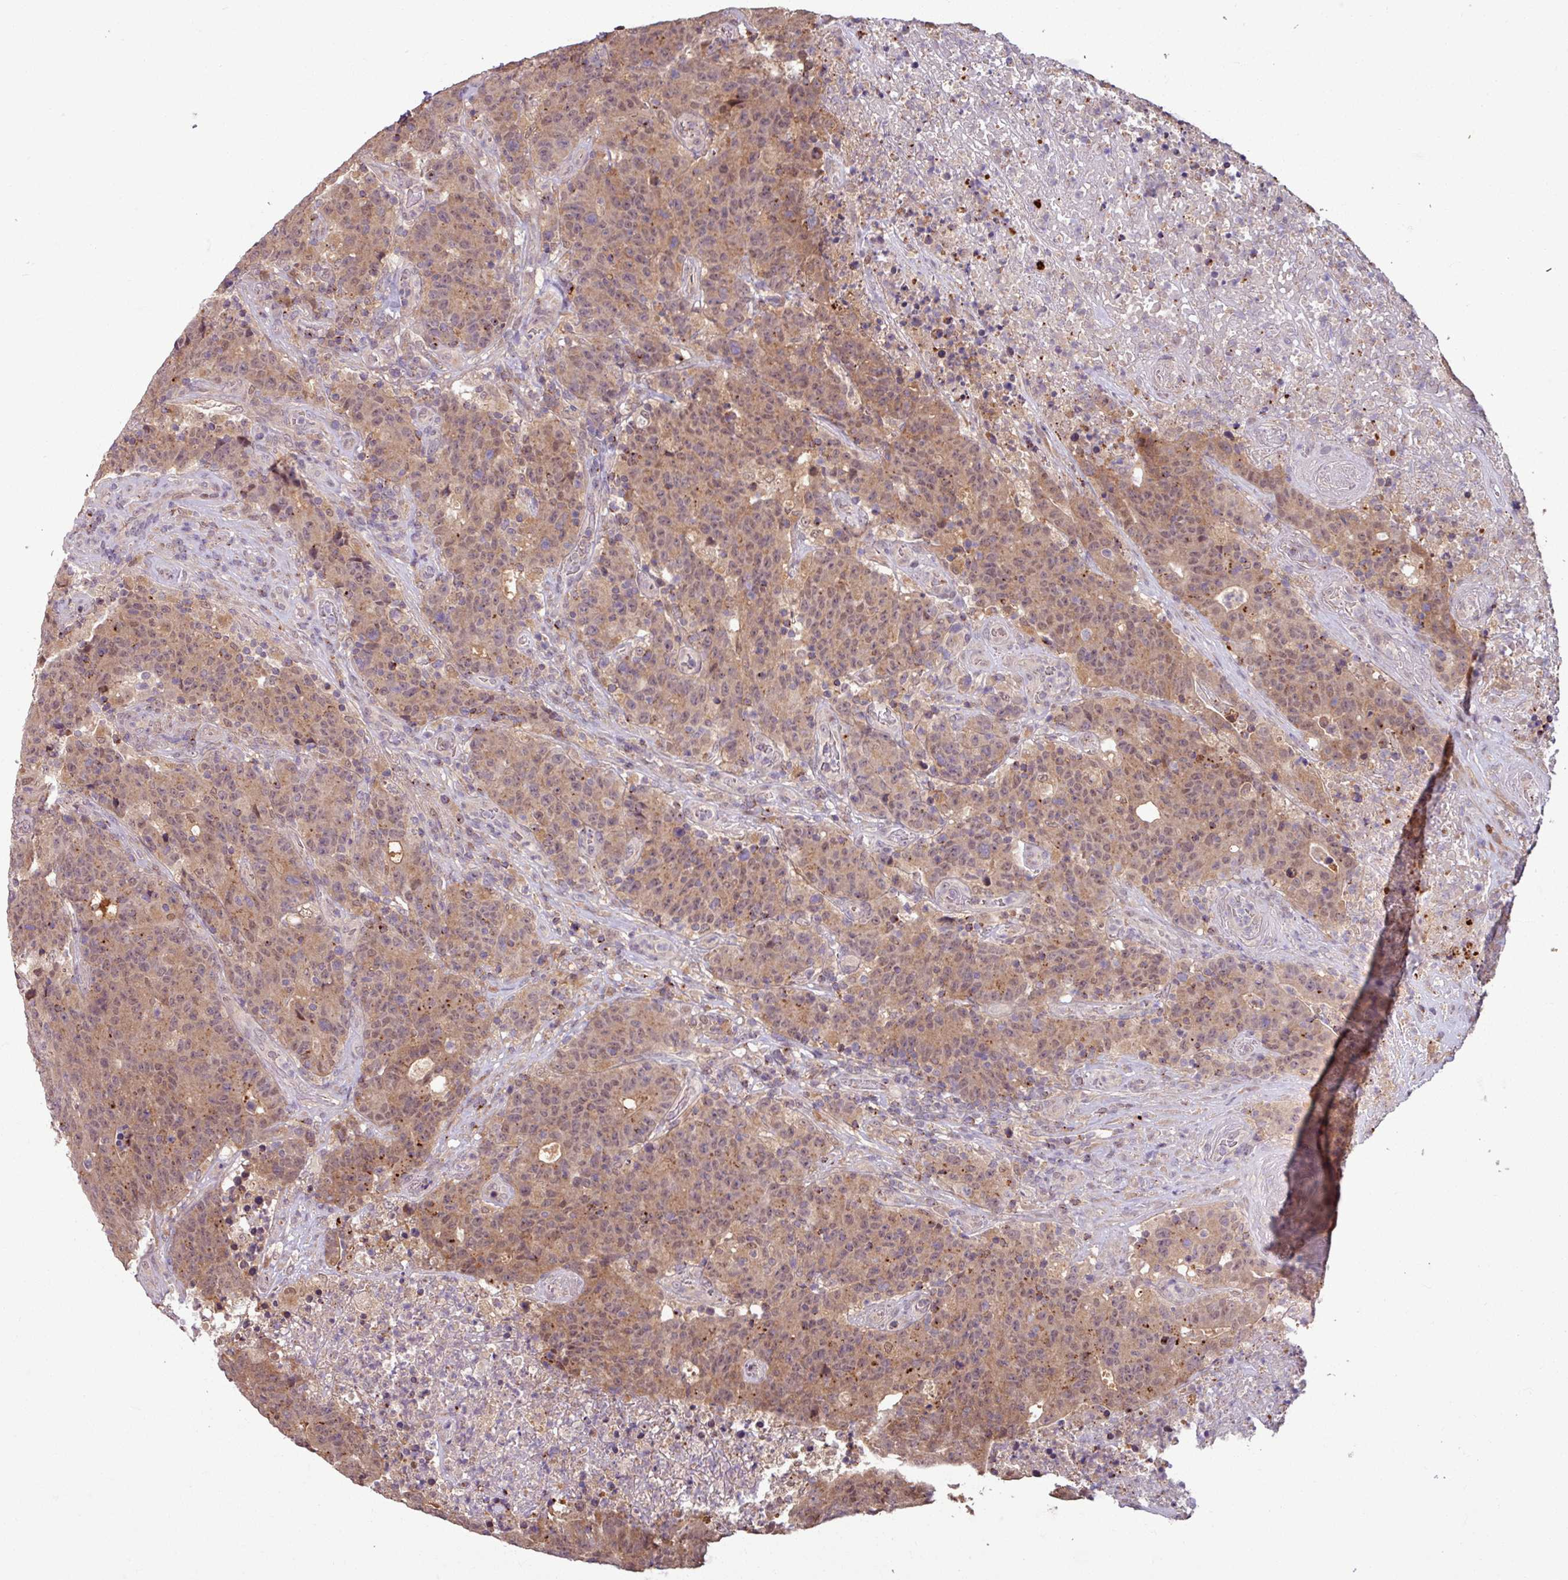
{"staining": {"intensity": "moderate", "quantity": ">75%", "location": "cytoplasmic/membranous,nuclear"}, "tissue": "colorectal cancer", "cell_type": "Tumor cells", "image_type": "cancer", "snomed": [{"axis": "morphology", "description": "Adenocarcinoma, NOS"}, {"axis": "topography", "description": "Colon"}], "caption": "The photomicrograph demonstrates staining of adenocarcinoma (colorectal), revealing moderate cytoplasmic/membranous and nuclear protein positivity (brown color) within tumor cells.", "gene": "OR6B1", "patient": {"sex": "female", "age": 75}}